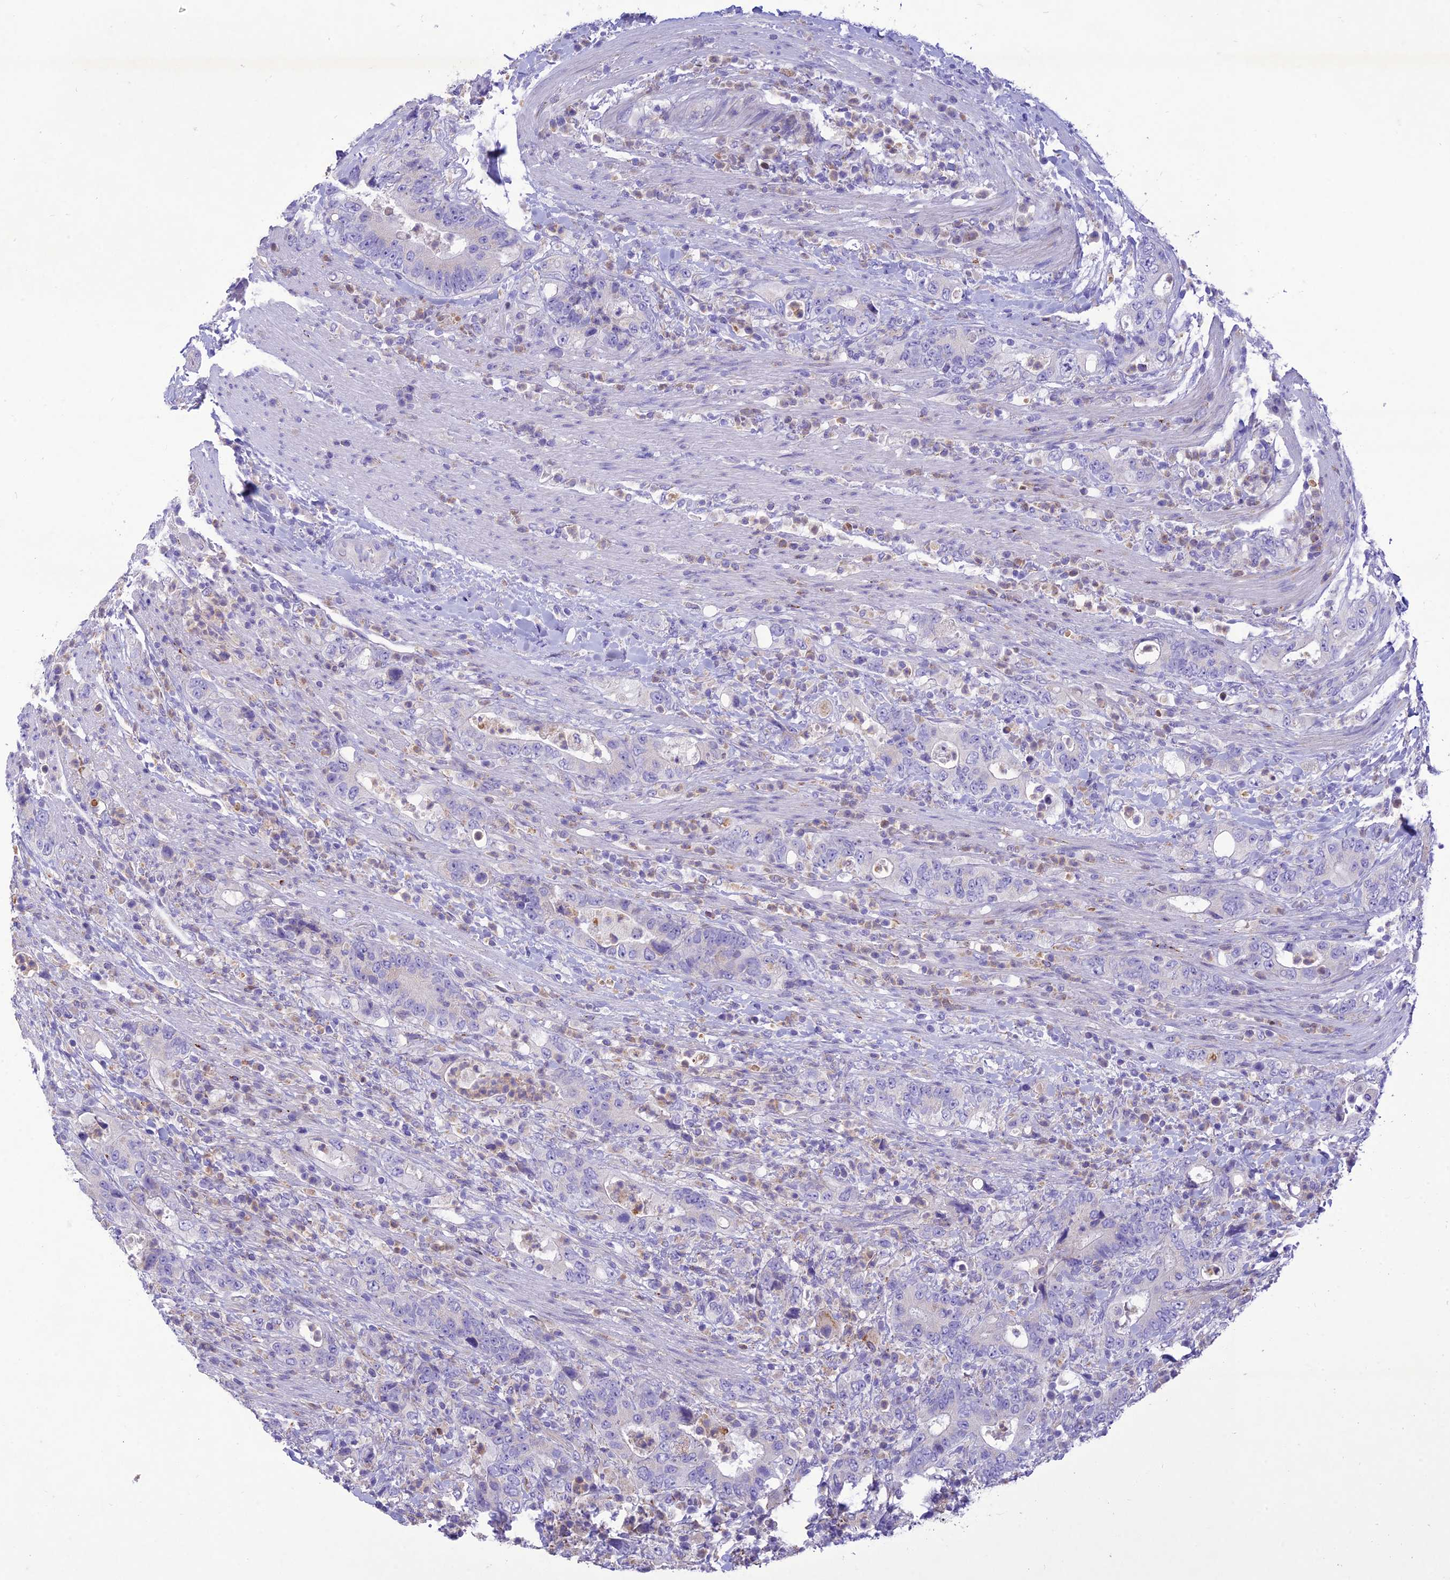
{"staining": {"intensity": "negative", "quantity": "none", "location": "none"}, "tissue": "colorectal cancer", "cell_type": "Tumor cells", "image_type": "cancer", "snomed": [{"axis": "morphology", "description": "Adenocarcinoma, NOS"}, {"axis": "topography", "description": "Colon"}], "caption": "Immunohistochemical staining of human colorectal cancer reveals no significant expression in tumor cells. The staining is performed using DAB (3,3'-diaminobenzidine) brown chromogen with nuclei counter-stained in using hematoxylin.", "gene": "SLC13A5", "patient": {"sex": "female", "age": 75}}